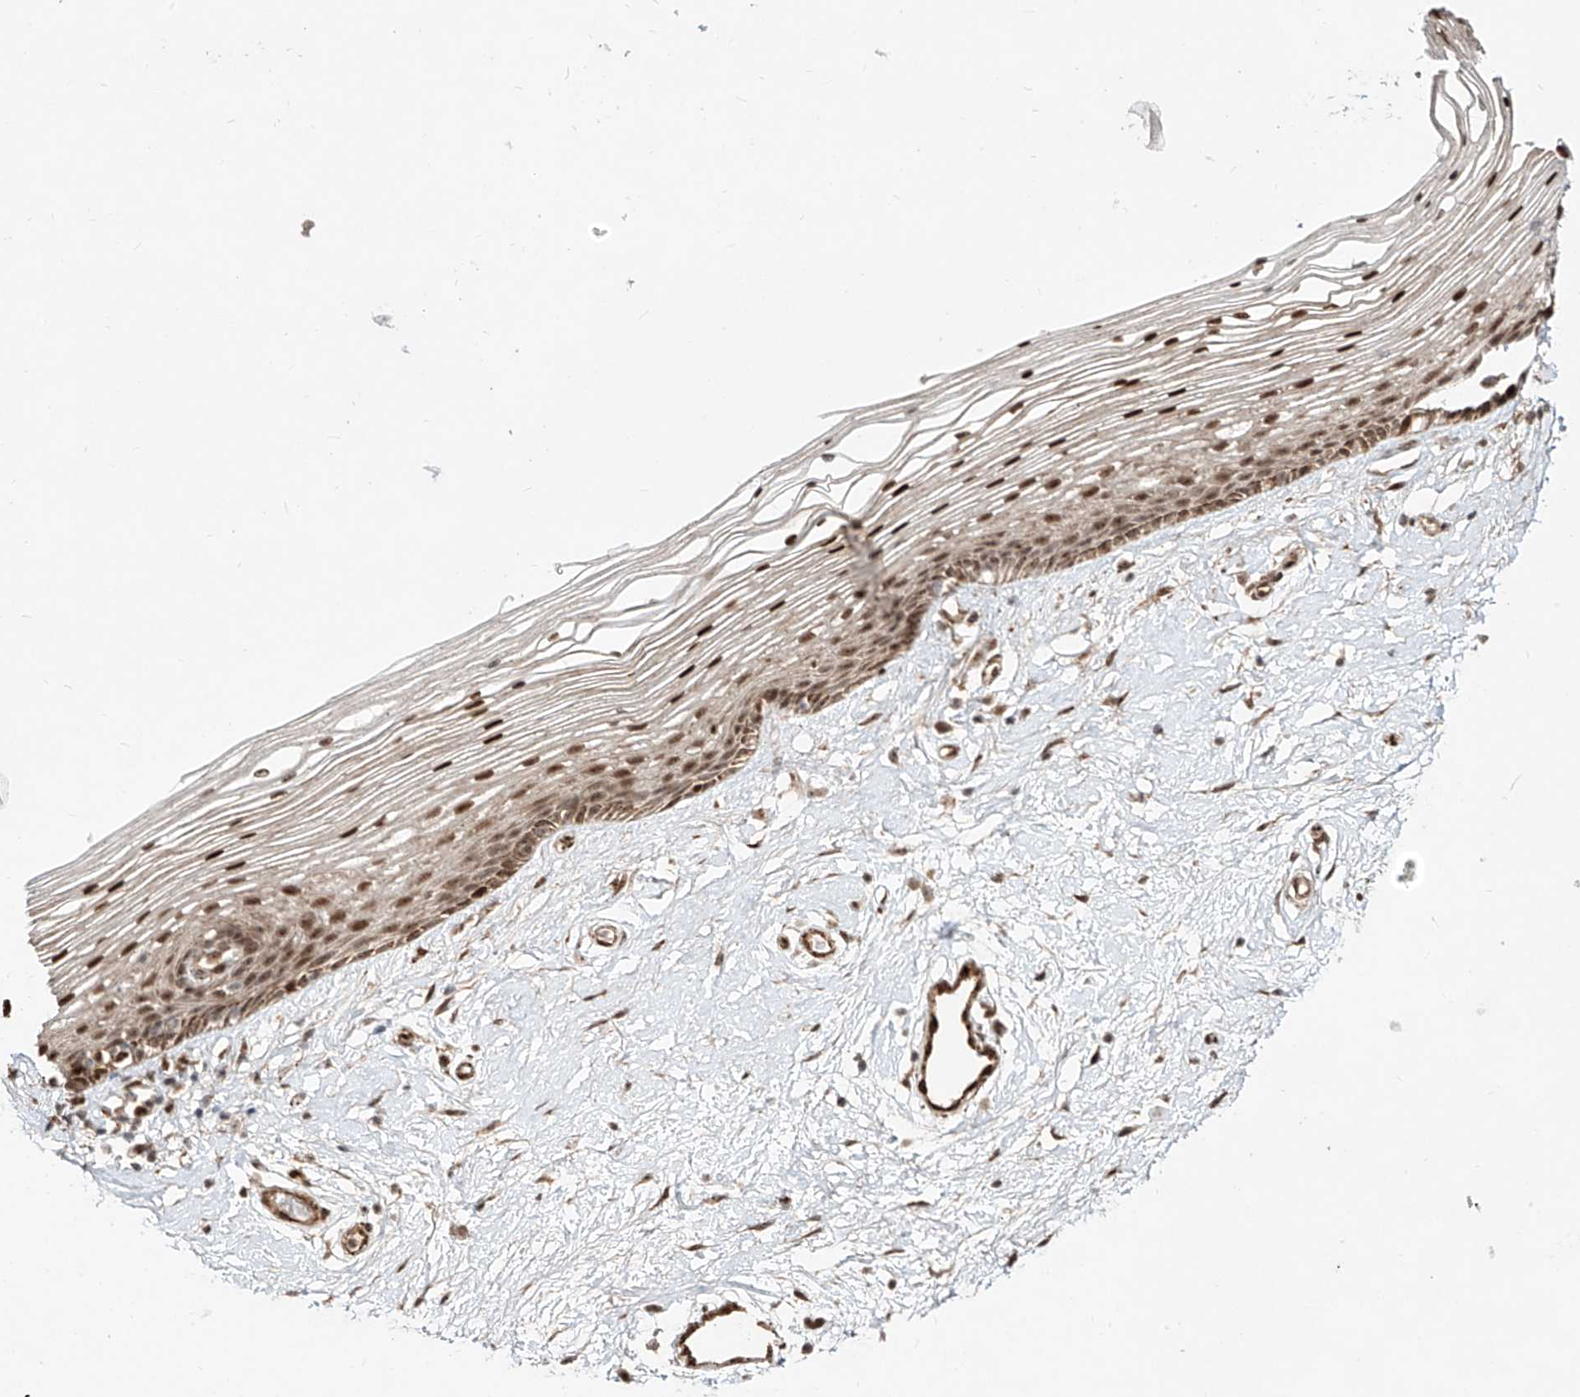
{"staining": {"intensity": "moderate", "quantity": ">75%", "location": "nuclear"}, "tissue": "vagina", "cell_type": "Squamous epithelial cells", "image_type": "normal", "snomed": [{"axis": "morphology", "description": "Normal tissue, NOS"}, {"axis": "topography", "description": "Vagina"}], "caption": "IHC of unremarkable human vagina demonstrates medium levels of moderate nuclear positivity in about >75% of squamous epithelial cells. Nuclei are stained in blue.", "gene": "ZNF710", "patient": {"sex": "female", "age": 46}}